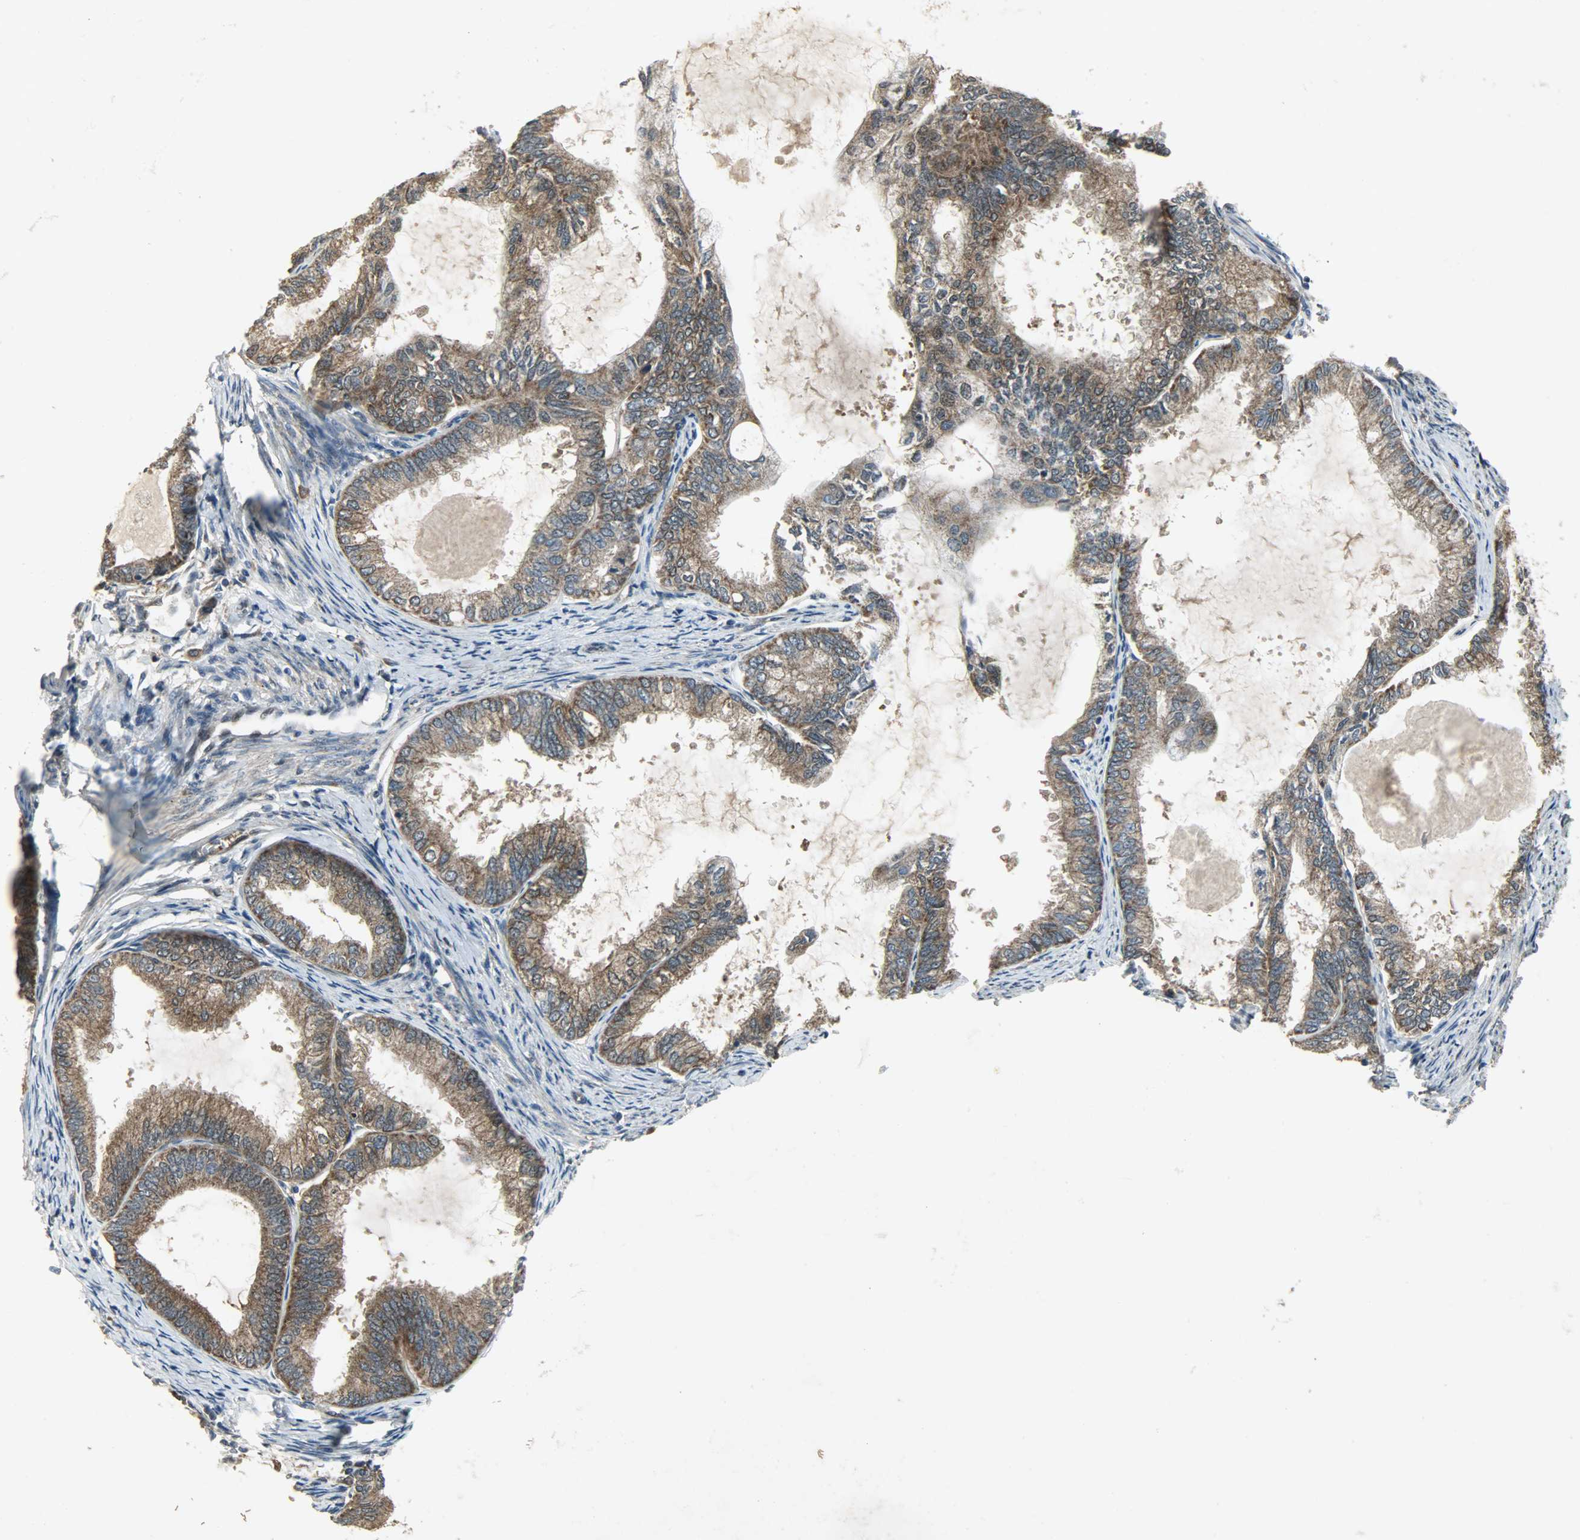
{"staining": {"intensity": "strong", "quantity": ">75%", "location": "cytoplasmic/membranous"}, "tissue": "endometrial cancer", "cell_type": "Tumor cells", "image_type": "cancer", "snomed": [{"axis": "morphology", "description": "Adenocarcinoma, NOS"}, {"axis": "topography", "description": "Endometrium"}], "caption": "Strong cytoplasmic/membranous staining is present in about >75% of tumor cells in adenocarcinoma (endometrial).", "gene": "AMT", "patient": {"sex": "female", "age": 86}}